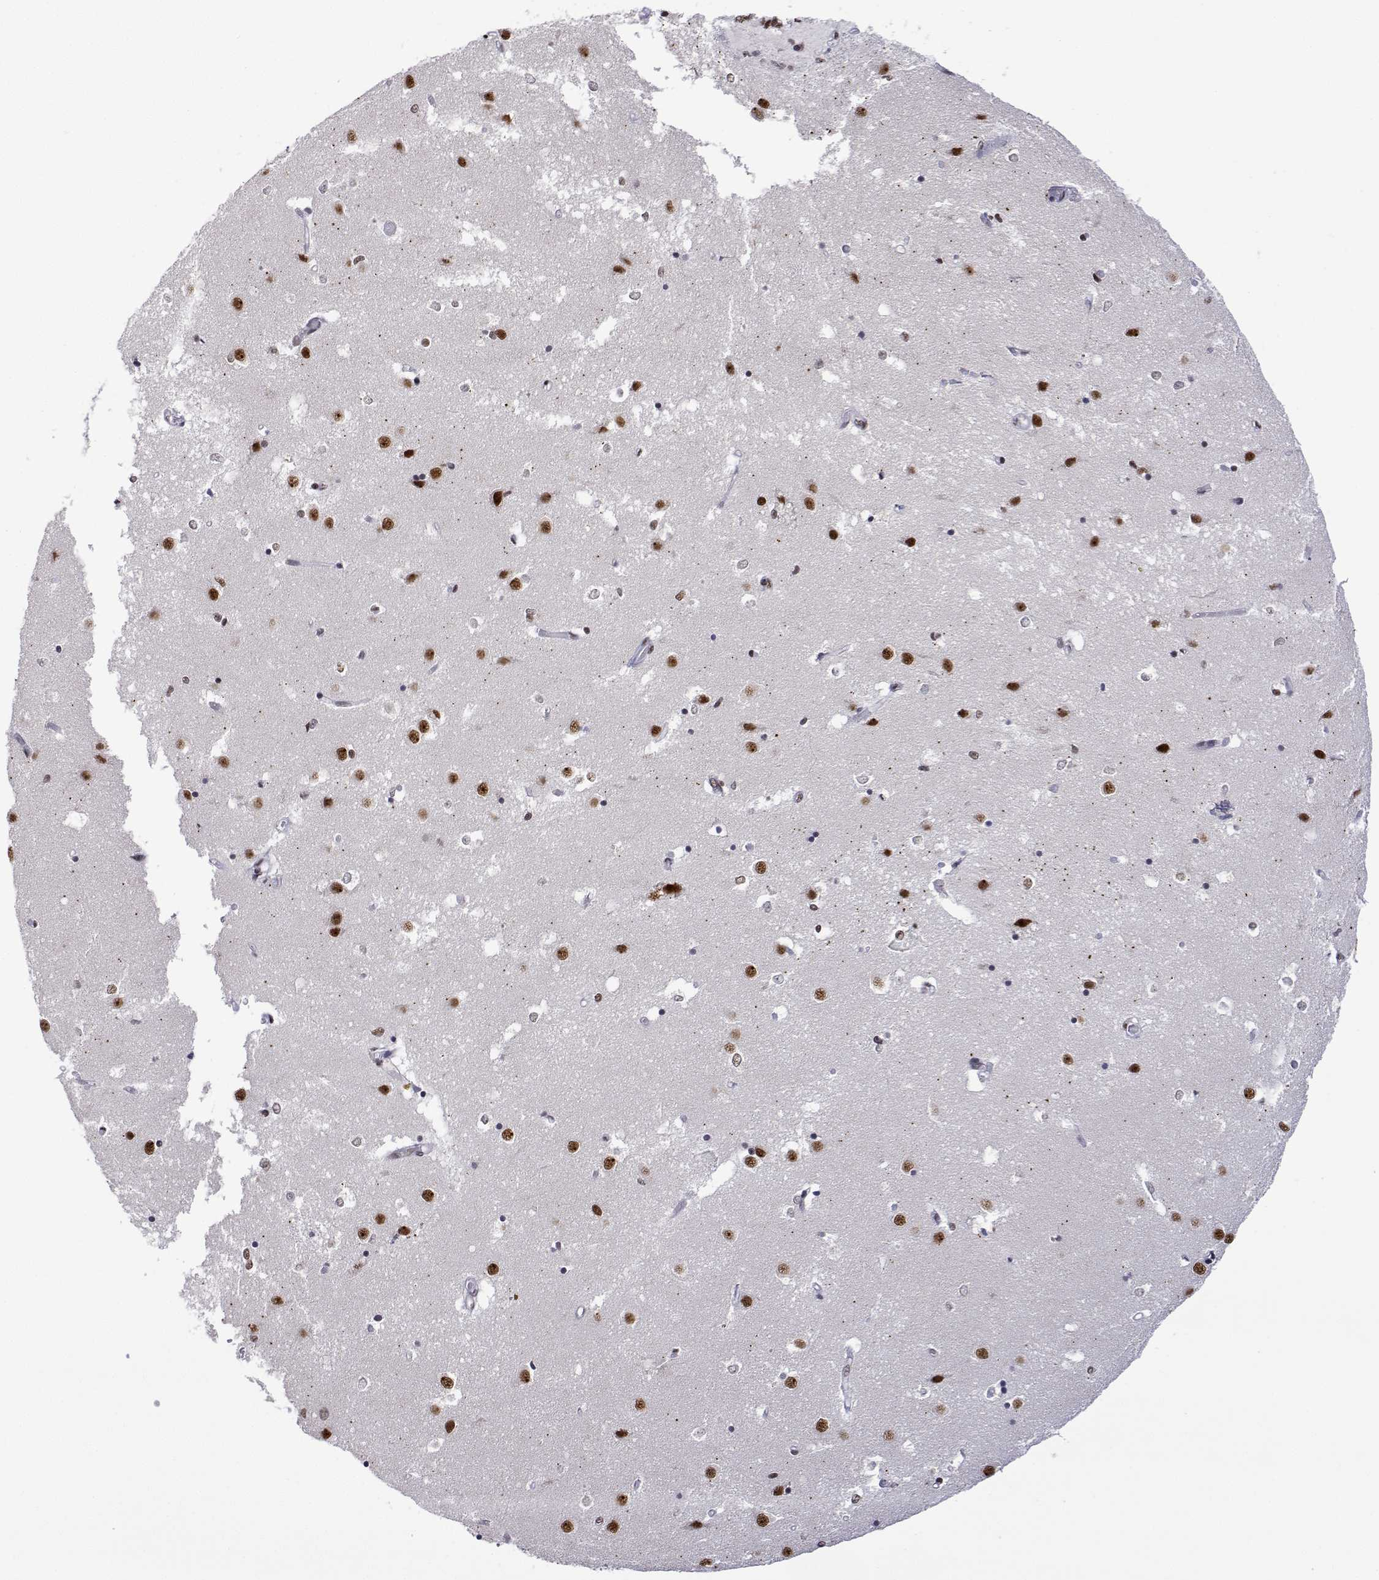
{"staining": {"intensity": "moderate", "quantity": ">75%", "location": "nuclear"}, "tissue": "caudate", "cell_type": "Glial cells", "image_type": "normal", "snomed": [{"axis": "morphology", "description": "Normal tissue, NOS"}, {"axis": "topography", "description": "Lateral ventricle wall"}], "caption": "Brown immunohistochemical staining in unremarkable human caudate displays moderate nuclear expression in about >75% of glial cells. Using DAB (brown) and hematoxylin (blue) stains, captured at high magnification using brightfield microscopy.", "gene": "ADAR", "patient": {"sex": "male", "age": 54}}